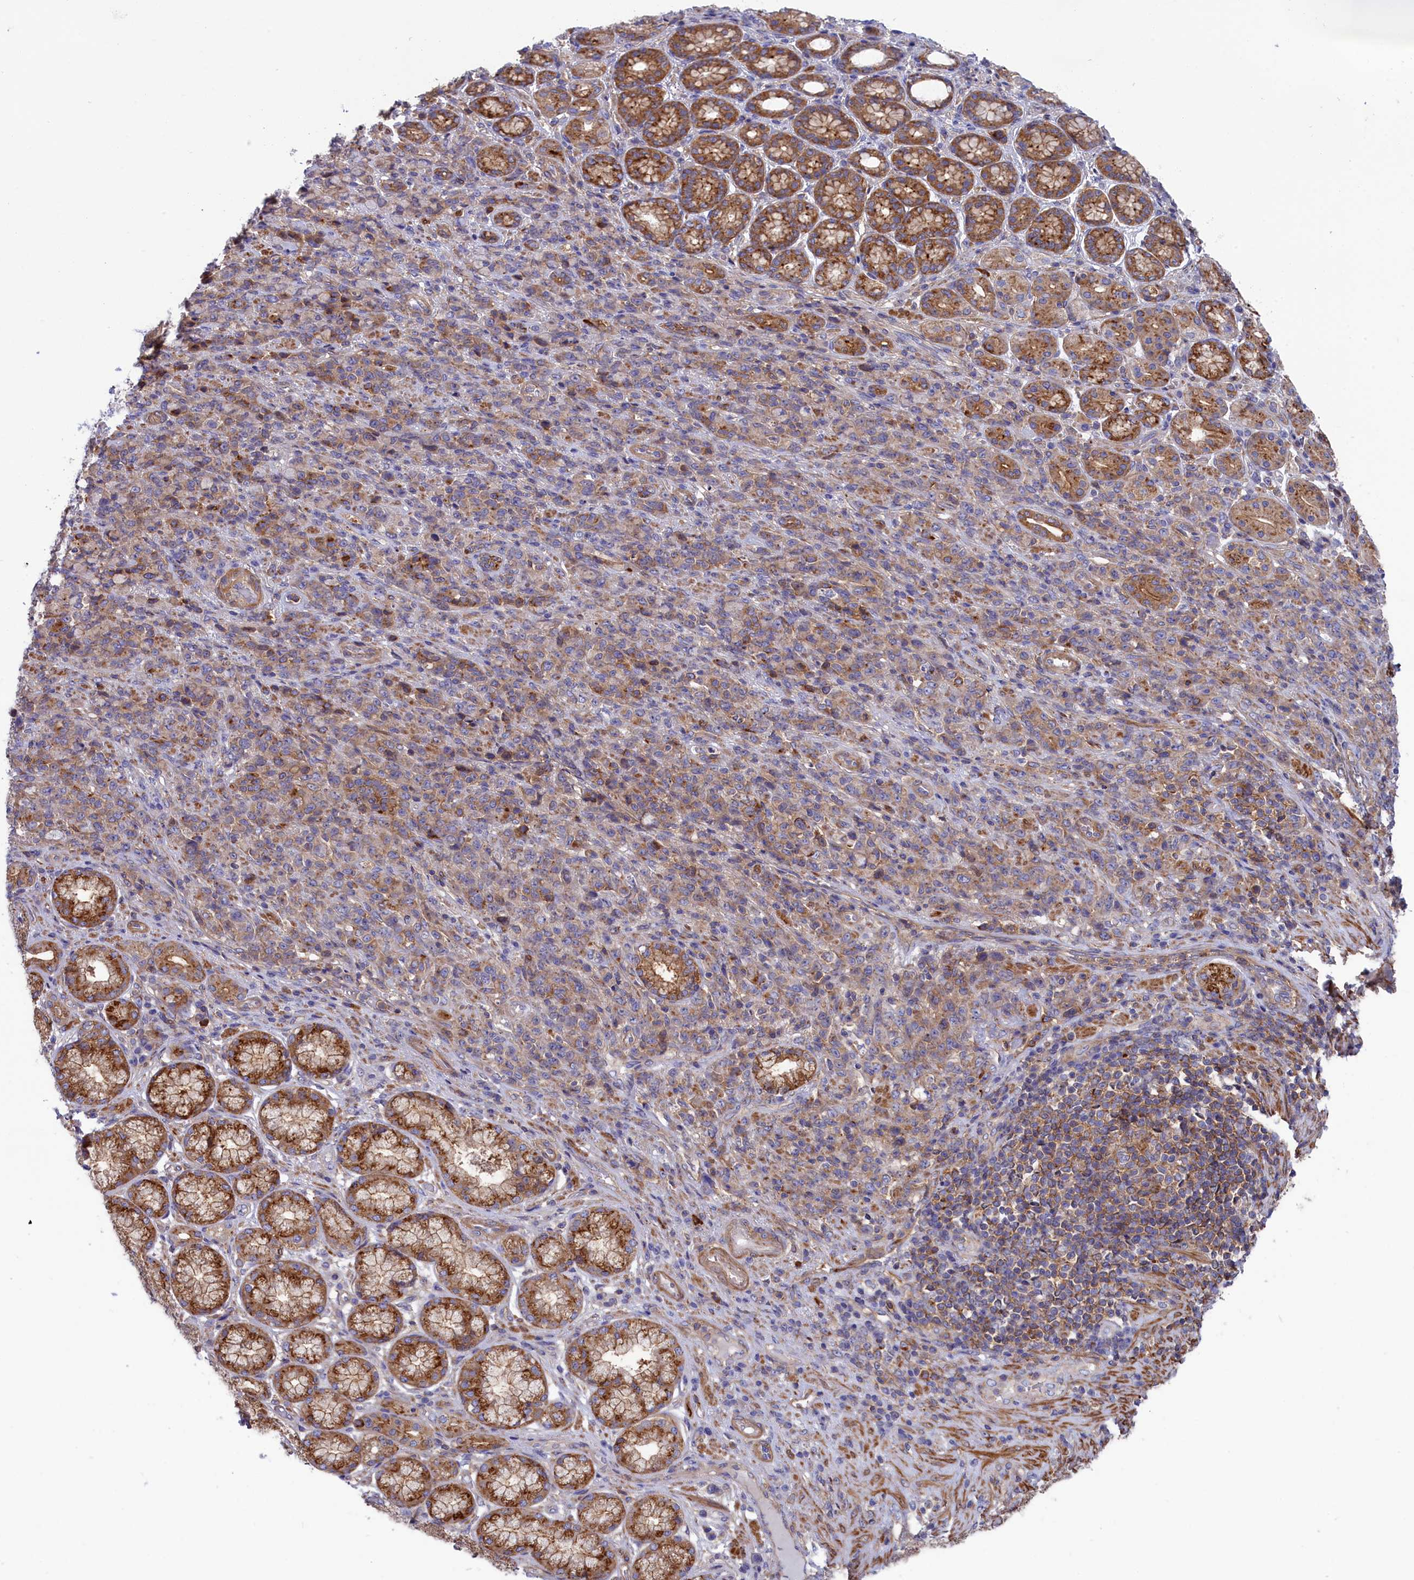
{"staining": {"intensity": "weak", "quantity": "25%-75%", "location": "cytoplasmic/membranous"}, "tissue": "stomach cancer", "cell_type": "Tumor cells", "image_type": "cancer", "snomed": [{"axis": "morphology", "description": "Adenocarcinoma, NOS"}, {"axis": "topography", "description": "Stomach"}], "caption": "A photomicrograph of stomach adenocarcinoma stained for a protein exhibits weak cytoplasmic/membranous brown staining in tumor cells.", "gene": "SCAMP4", "patient": {"sex": "female", "age": 79}}